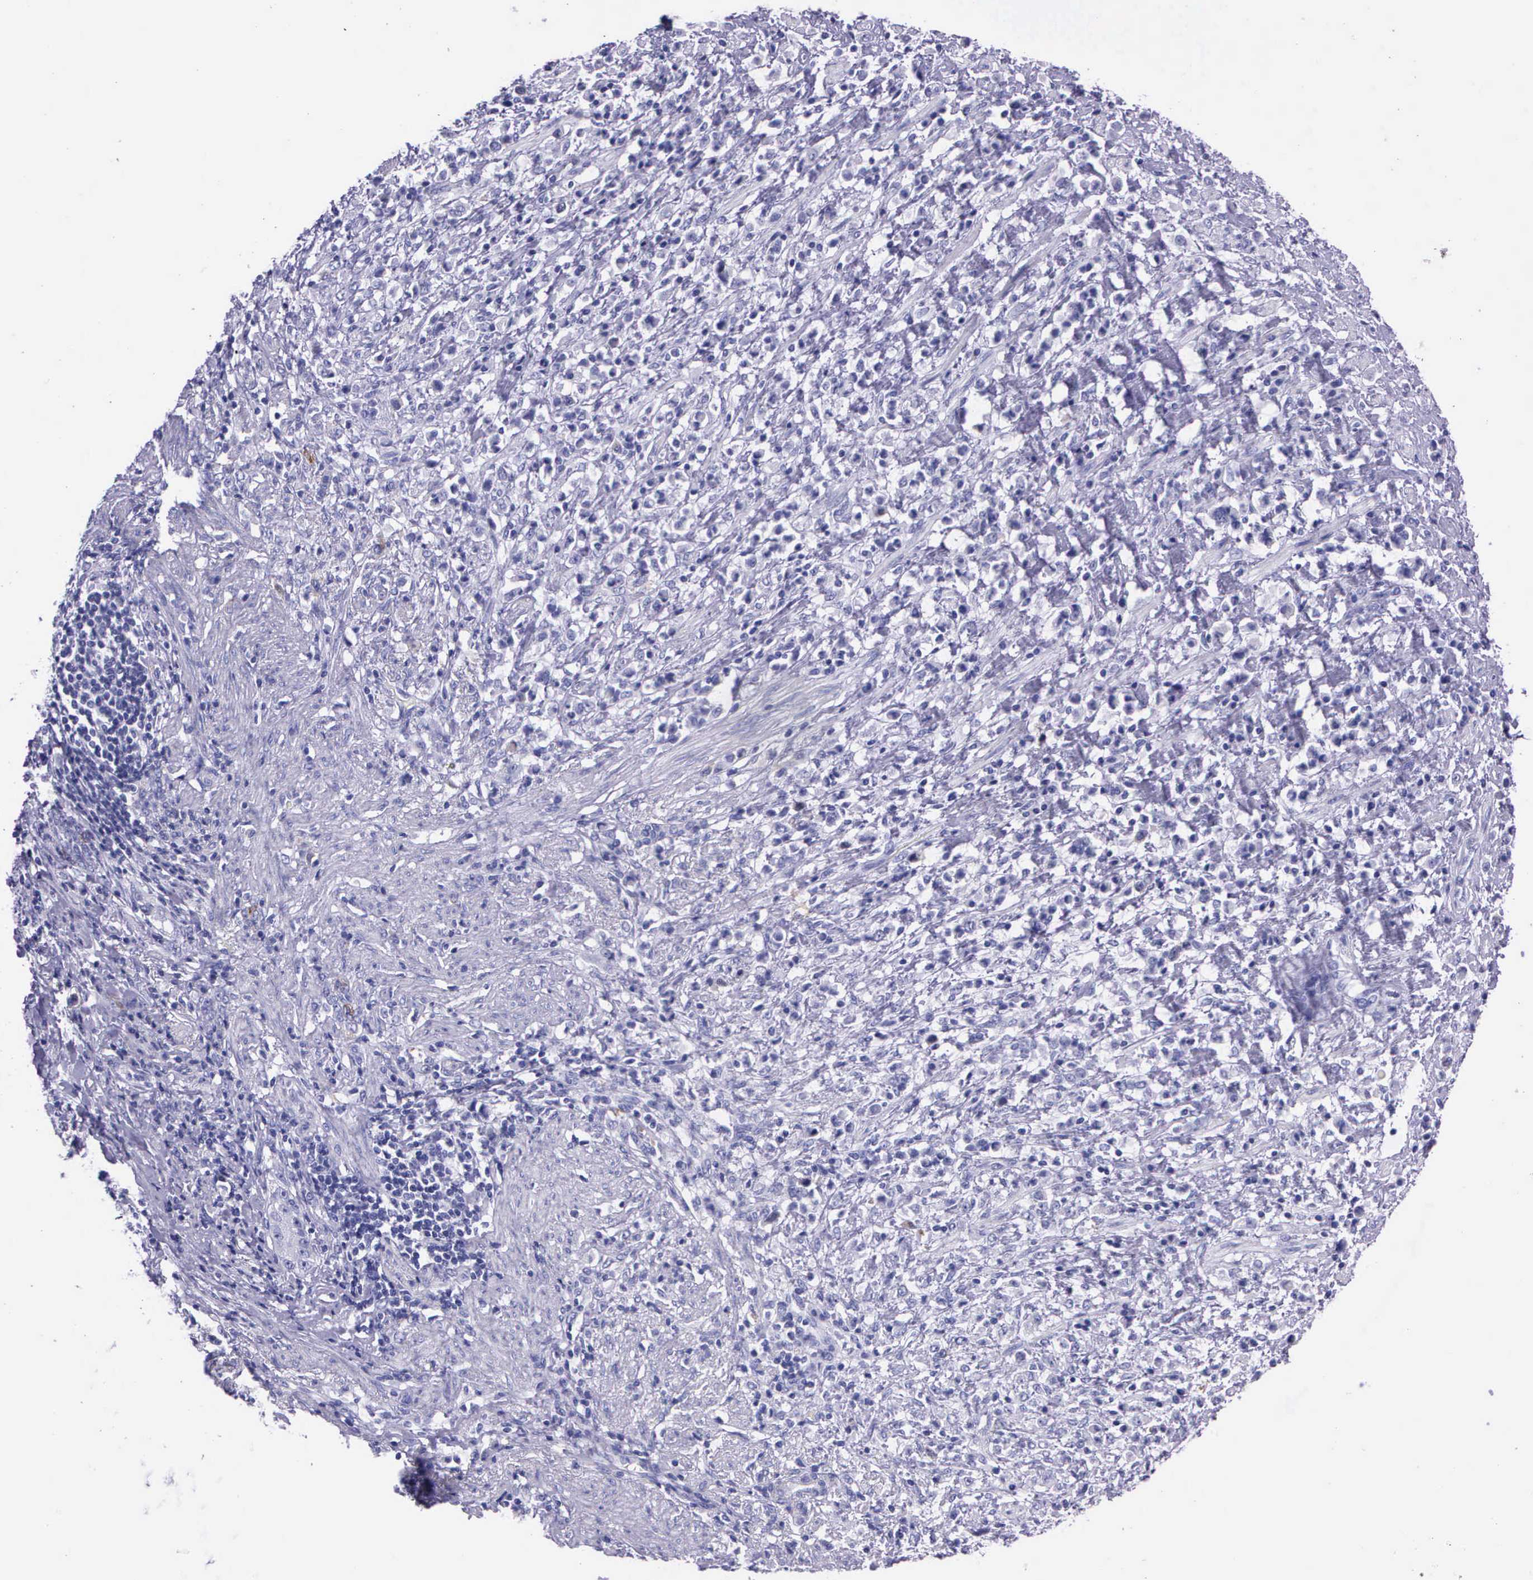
{"staining": {"intensity": "negative", "quantity": "none", "location": "none"}, "tissue": "stomach cancer", "cell_type": "Tumor cells", "image_type": "cancer", "snomed": [{"axis": "morphology", "description": "Adenocarcinoma, NOS"}, {"axis": "topography", "description": "Stomach, lower"}], "caption": "Micrograph shows no protein staining in tumor cells of adenocarcinoma (stomach) tissue.", "gene": "CCNB1", "patient": {"sex": "male", "age": 88}}